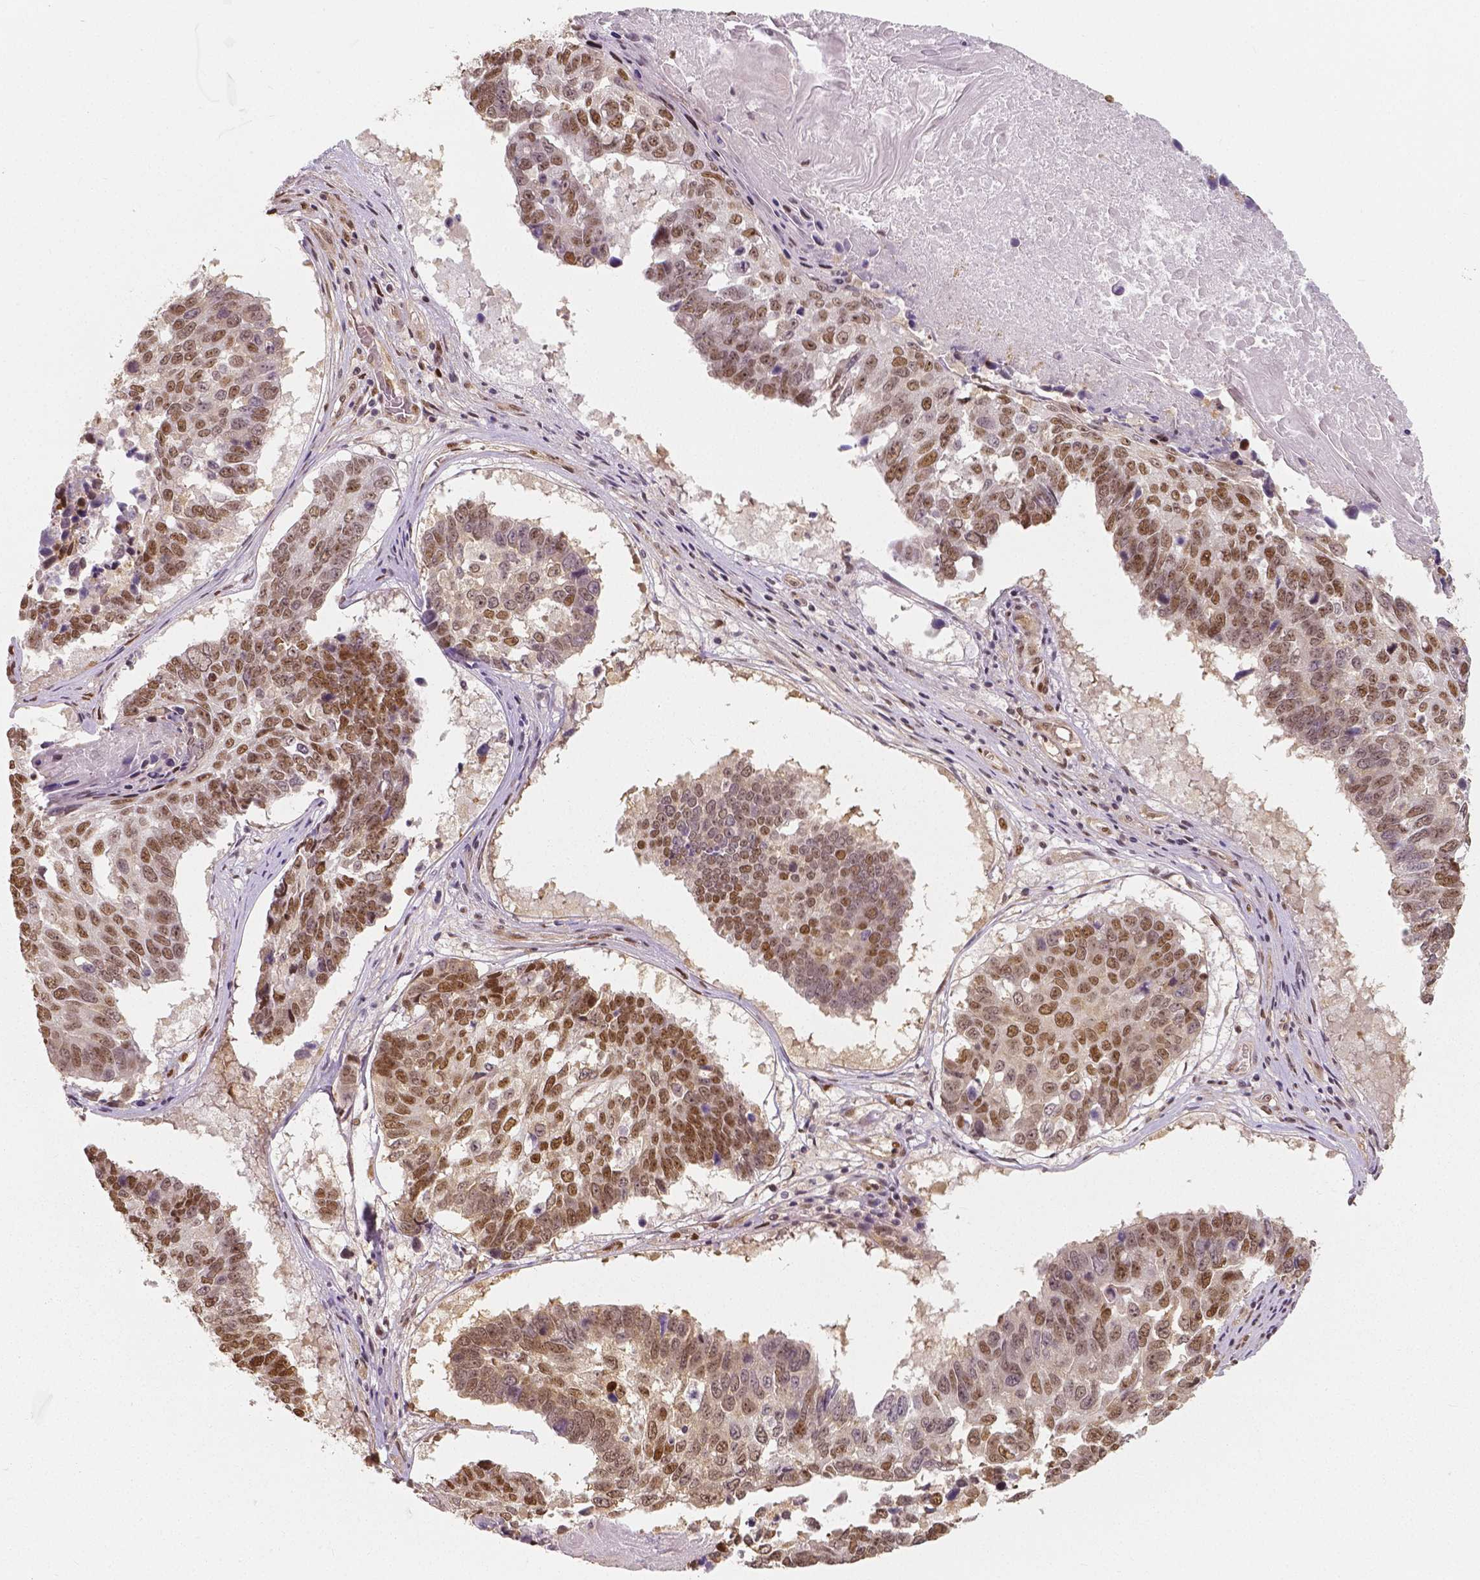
{"staining": {"intensity": "moderate", "quantity": ">75%", "location": "nuclear"}, "tissue": "lung cancer", "cell_type": "Tumor cells", "image_type": "cancer", "snomed": [{"axis": "morphology", "description": "Squamous cell carcinoma, NOS"}, {"axis": "topography", "description": "Lung"}], "caption": "Moderate nuclear protein expression is appreciated in approximately >75% of tumor cells in lung cancer (squamous cell carcinoma). (DAB (3,3'-diaminobenzidine) = brown stain, brightfield microscopy at high magnification).", "gene": "NUCKS1", "patient": {"sex": "male", "age": 73}}